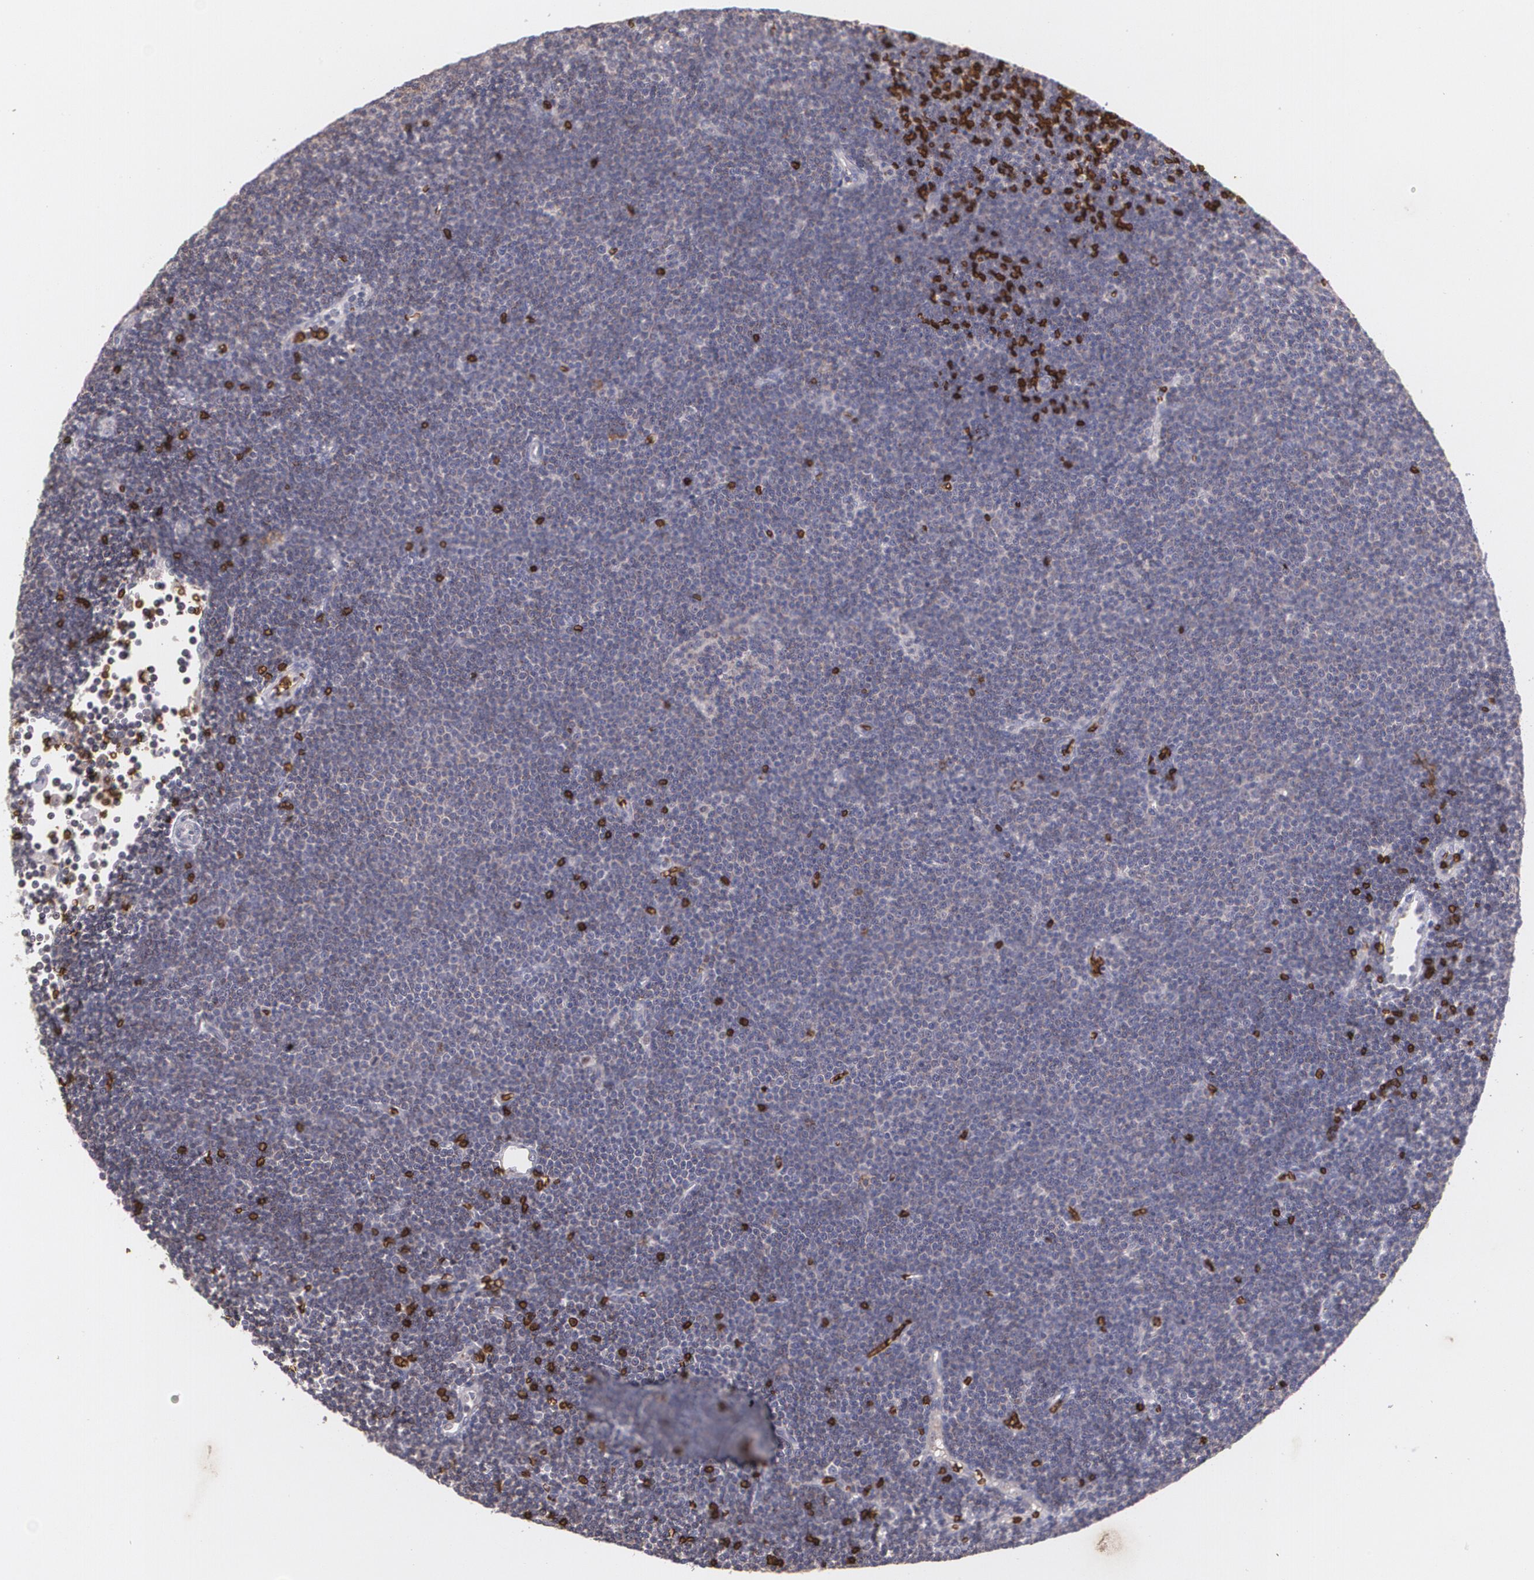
{"staining": {"intensity": "weak", "quantity": ">75%", "location": "cytoplasmic/membranous"}, "tissue": "lymphoma", "cell_type": "Tumor cells", "image_type": "cancer", "snomed": [{"axis": "morphology", "description": "Malignant lymphoma, non-Hodgkin's type, Low grade"}, {"axis": "topography", "description": "Lymph node"}], "caption": "Approximately >75% of tumor cells in low-grade malignant lymphoma, non-Hodgkin's type show weak cytoplasmic/membranous protein staining as visualized by brown immunohistochemical staining.", "gene": "SLC2A1", "patient": {"sex": "female", "age": 73}}